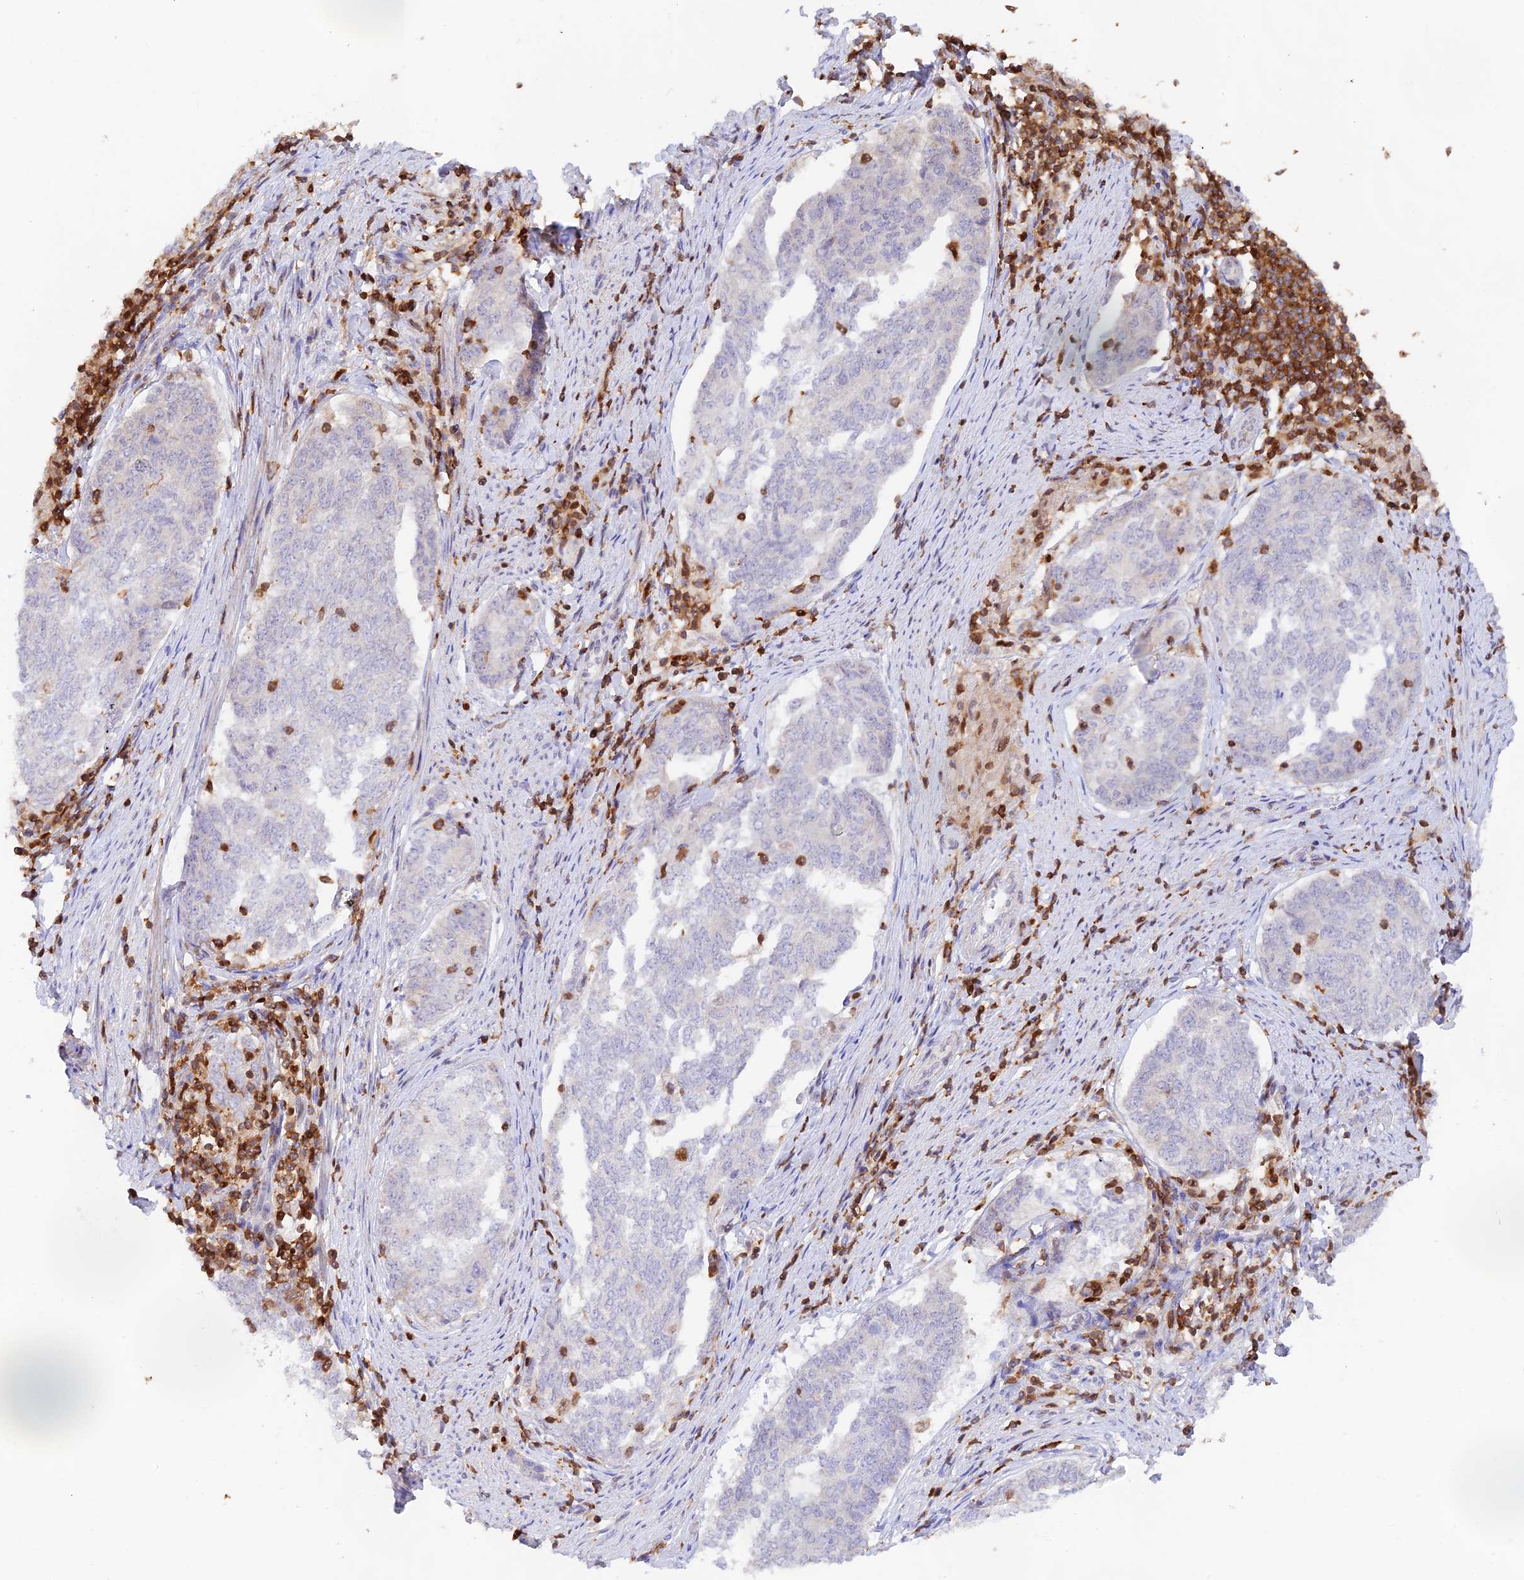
{"staining": {"intensity": "negative", "quantity": "none", "location": "none"}, "tissue": "endometrial cancer", "cell_type": "Tumor cells", "image_type": "cancer", "snomed": [{"axis": "morphology", "description": "Adenocarcinoma, NOS"}, {"axis": "topography", "description": "Endometrium"}], "caption": "This is a micrograph of immunohistochemistry (IHC) staining of adenocarcinoma (endometrial), which shows no staining in tumor cells.", "gene": "DENND1C", "patient": {"sex": "female", "age": 80}}